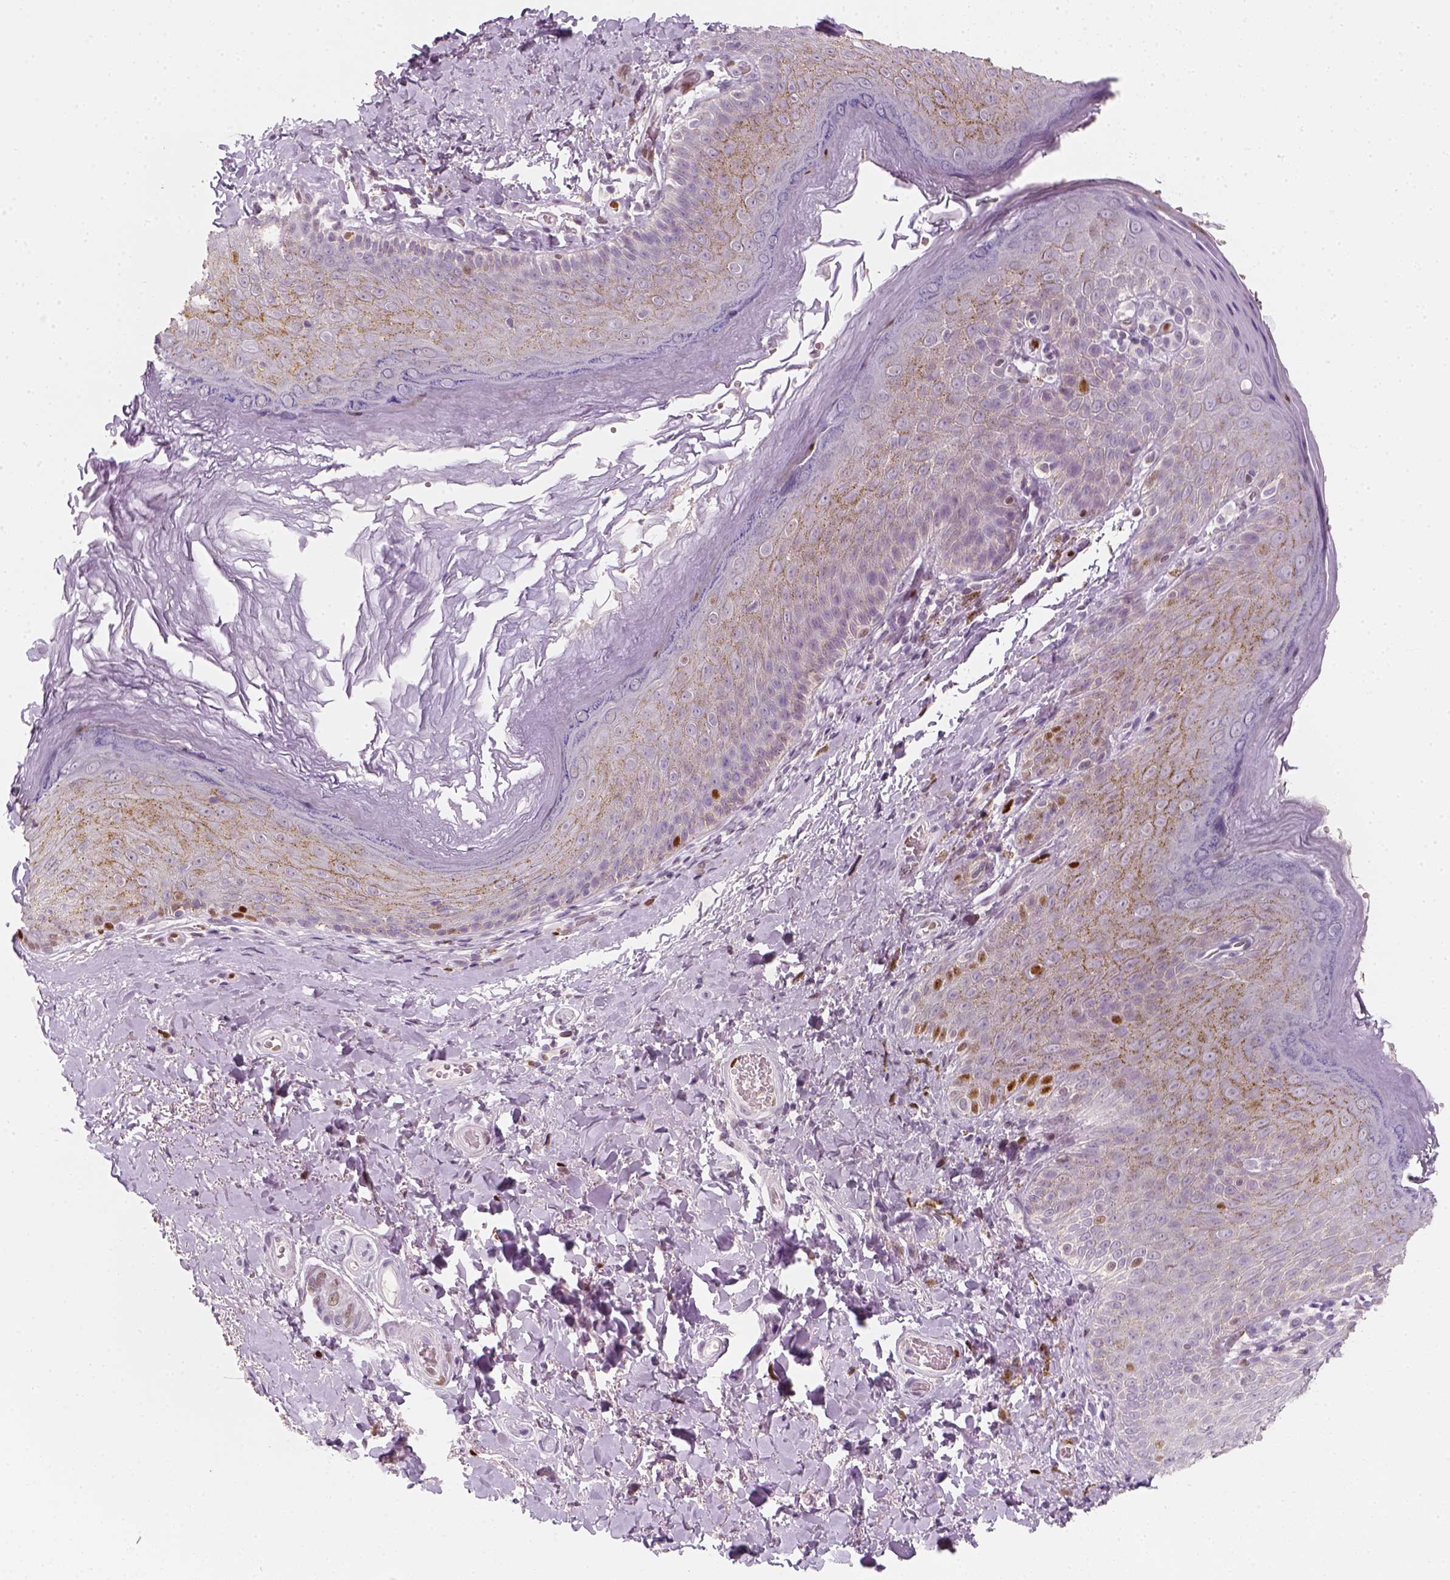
{"staining": {"intensity": "negative", "quantity": "none", "location": "none"}, "tissue": "skin", "cell_type": "Epidermal cells", "image_type": "normal", "snomed": [{"axis": "morphology", "description": "Normal tissue, NOS"}, {"axis": "topography", "description": "Anal"}], "caption": "Immunohistochemistry (IHC) of benign skin demonstrates no positivity in epidermal cells. (Stains: DAB (3,3'-diaminobenzidine) immunohistochemistry (IHC) with hematoxylin counter stain, Microscopy: brightfield microscopy at high magnification).", "gene": "TP53", "patient": {"sex": "male", "age": 53}}